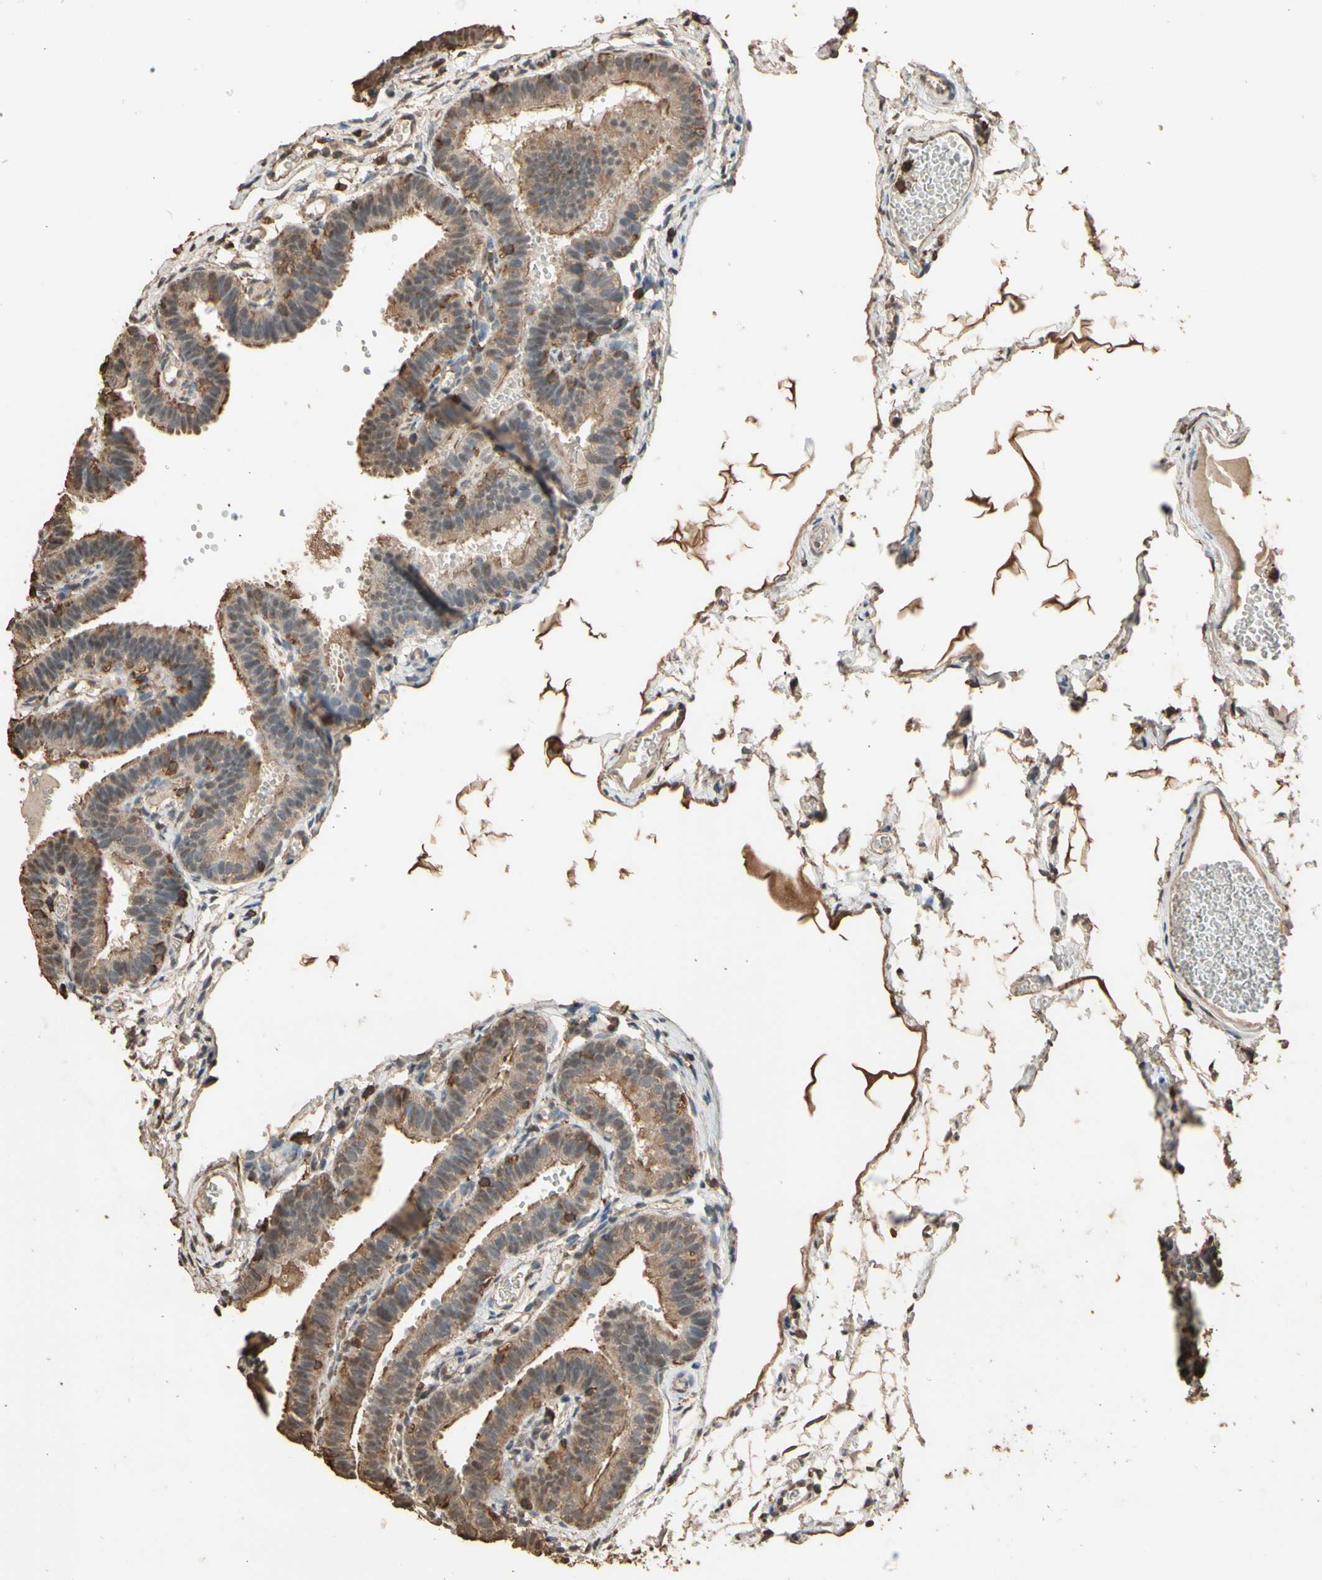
{"staining": {"intensity": "moderate", "quantity": ">75%", "location": "cytoplasmic/membranous"}, "tissue": "fallopian tube", "cell_type": "Glandular cells", "image_type": "normal", "snomed": [{"axis": "morphology", "description": "Normal tissue, NOS"}, {"axis": "topography", "description": "Fallopian tube"}, {"axis": "topography", "description": "Placenta"}], "caption": "Immunohistochemical staining of unremarkable fallopian tube demonstrates >75% levels of moderate cytoplasmic/membranous protein staining in approximately >75% of glandular cells.", "gene": "TNFSF13B", "patient": {"sex": "female", "age": 34}}